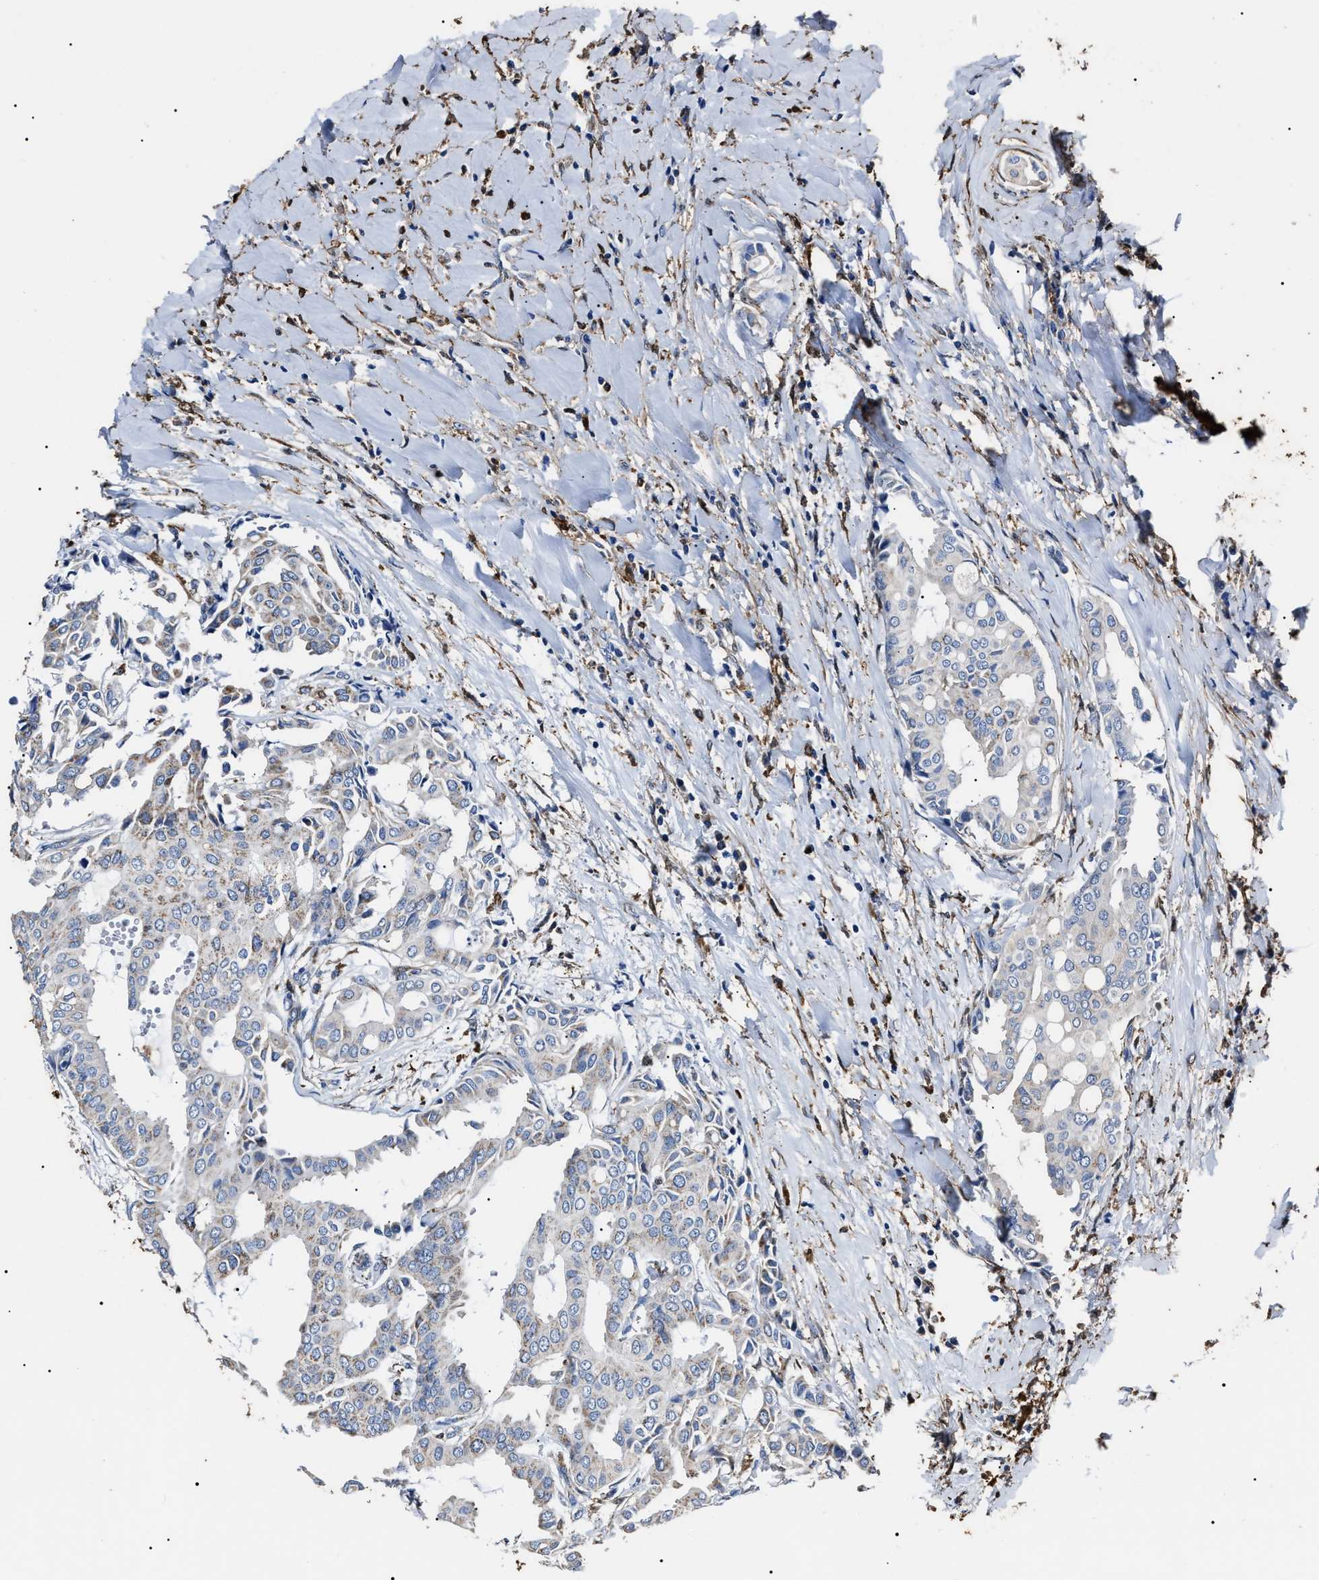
{"staining": {"intensity": "weak", "quantity": "<25%", "location": "cytoplasmic/membranous"}, "tissue": "head and neck cancer", "cell_type": "Tumor cells", "image_type": "cancer", "snomed": [{"axis": "morphology", "description": "Adenocarcinoma, NOS"}, {"axis": "topography", "description": "Salivary gland"}, {"axis": "topography", "description": "Head-Neck"}], "caption": "There is no significant positivity in tumor cells of head and neck cancer (adenocarcinoma). (DAB immunohistochemistry (IHC), high magnification).", "gene": "ALDH1A1", "patient": {"sex": "female", "age": 59}}